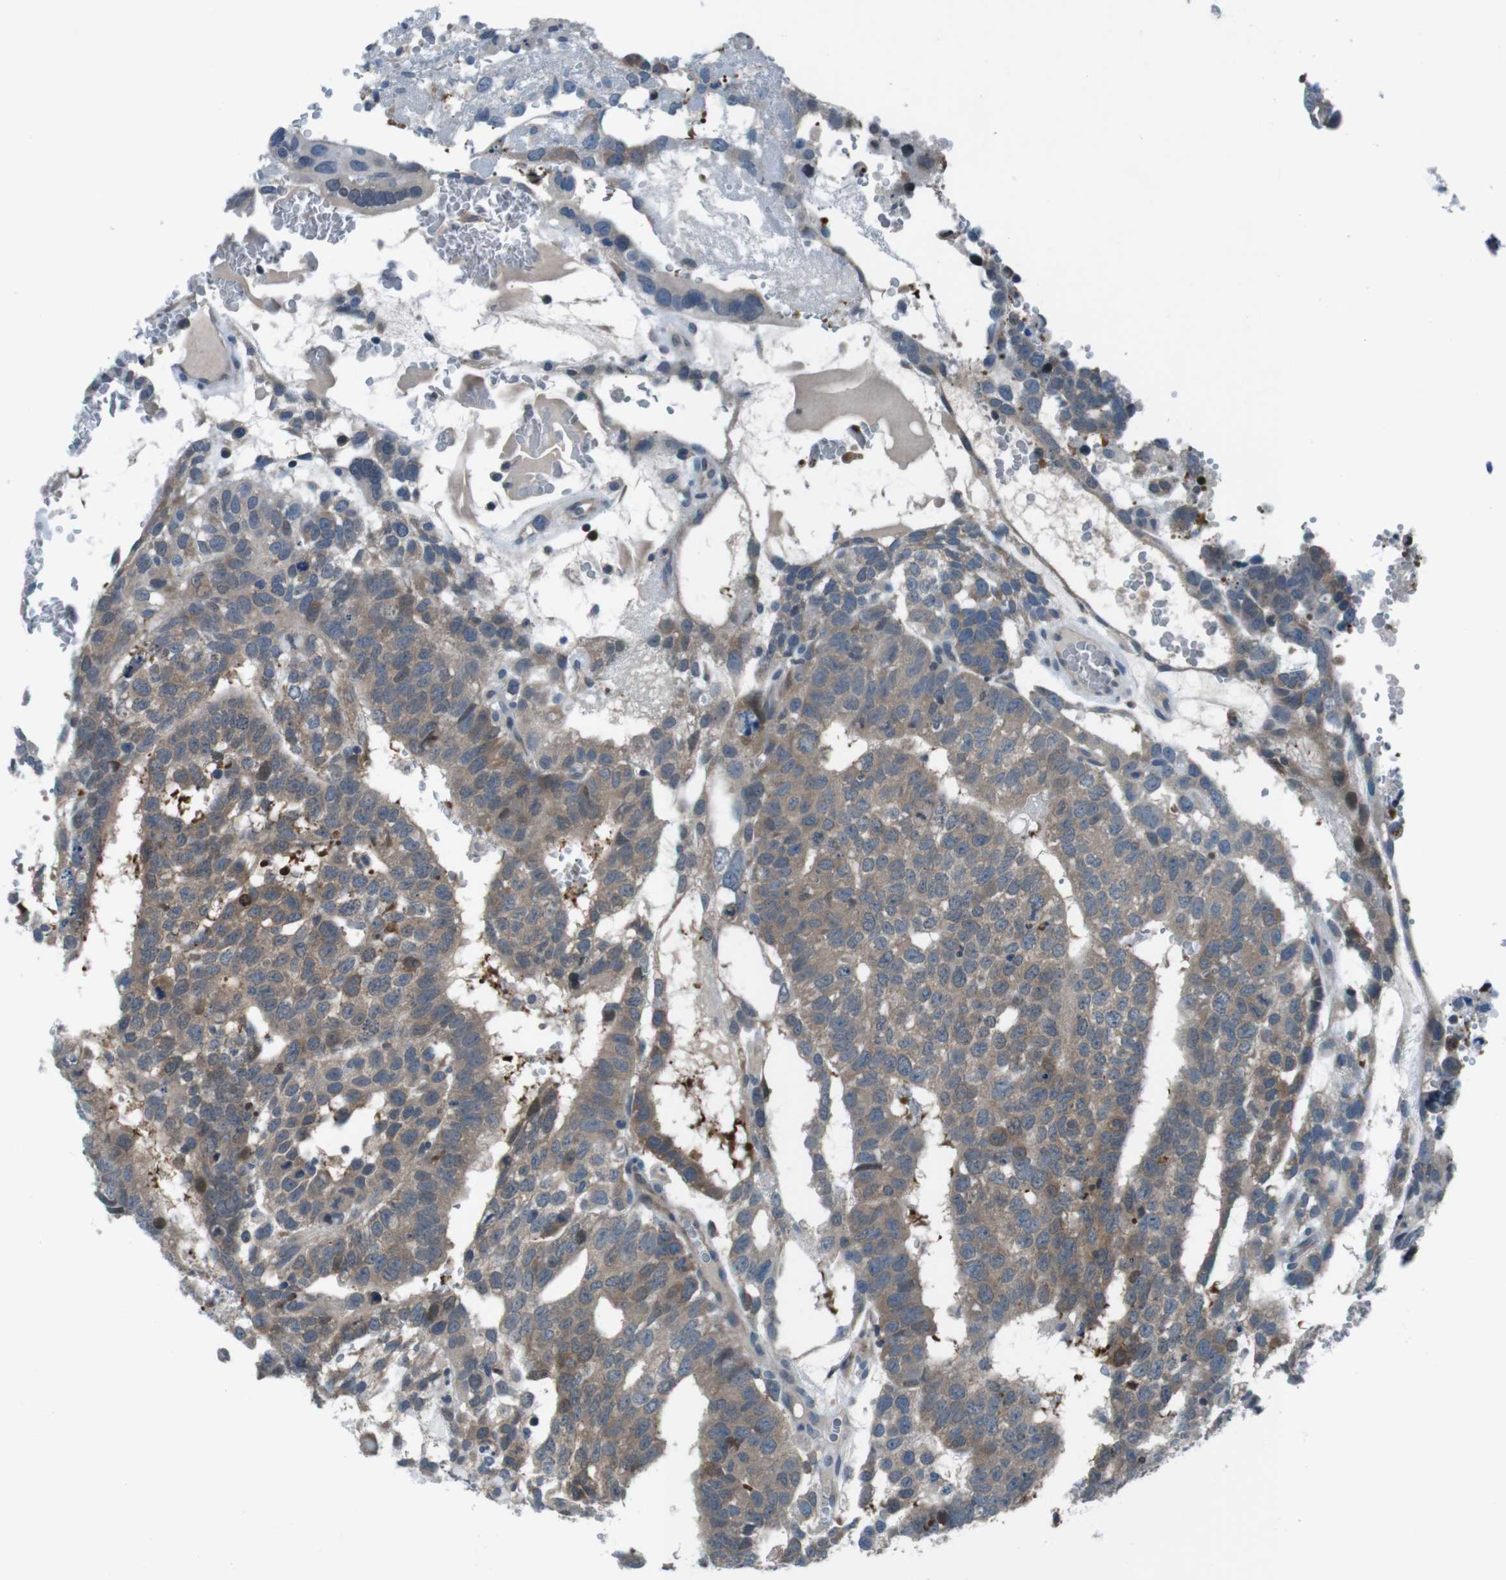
{"staining": {"intensity": "moderate", "quantity": ">75%", "location": "cytoplasmic/membranous"}, "tissue": "testis cancer", "cell_type": "Tumor cells", "image_type": "cancer", "snomed": [{"axis": "morphology", "description": "Seminoma, NOS"}, {"axis": "morphology", "description": "Carcinoma, Embryonal, NOS"}, {"axis": "topography", "description": "Testis"}], "caption": "Tumor cells reveal moderate cytoplasmic/membranous positivity in approximately >75% of cells in testis cancer (seminoma).", "gene": "NANOS2", "patient": {"sex": "male", "age": 52}}